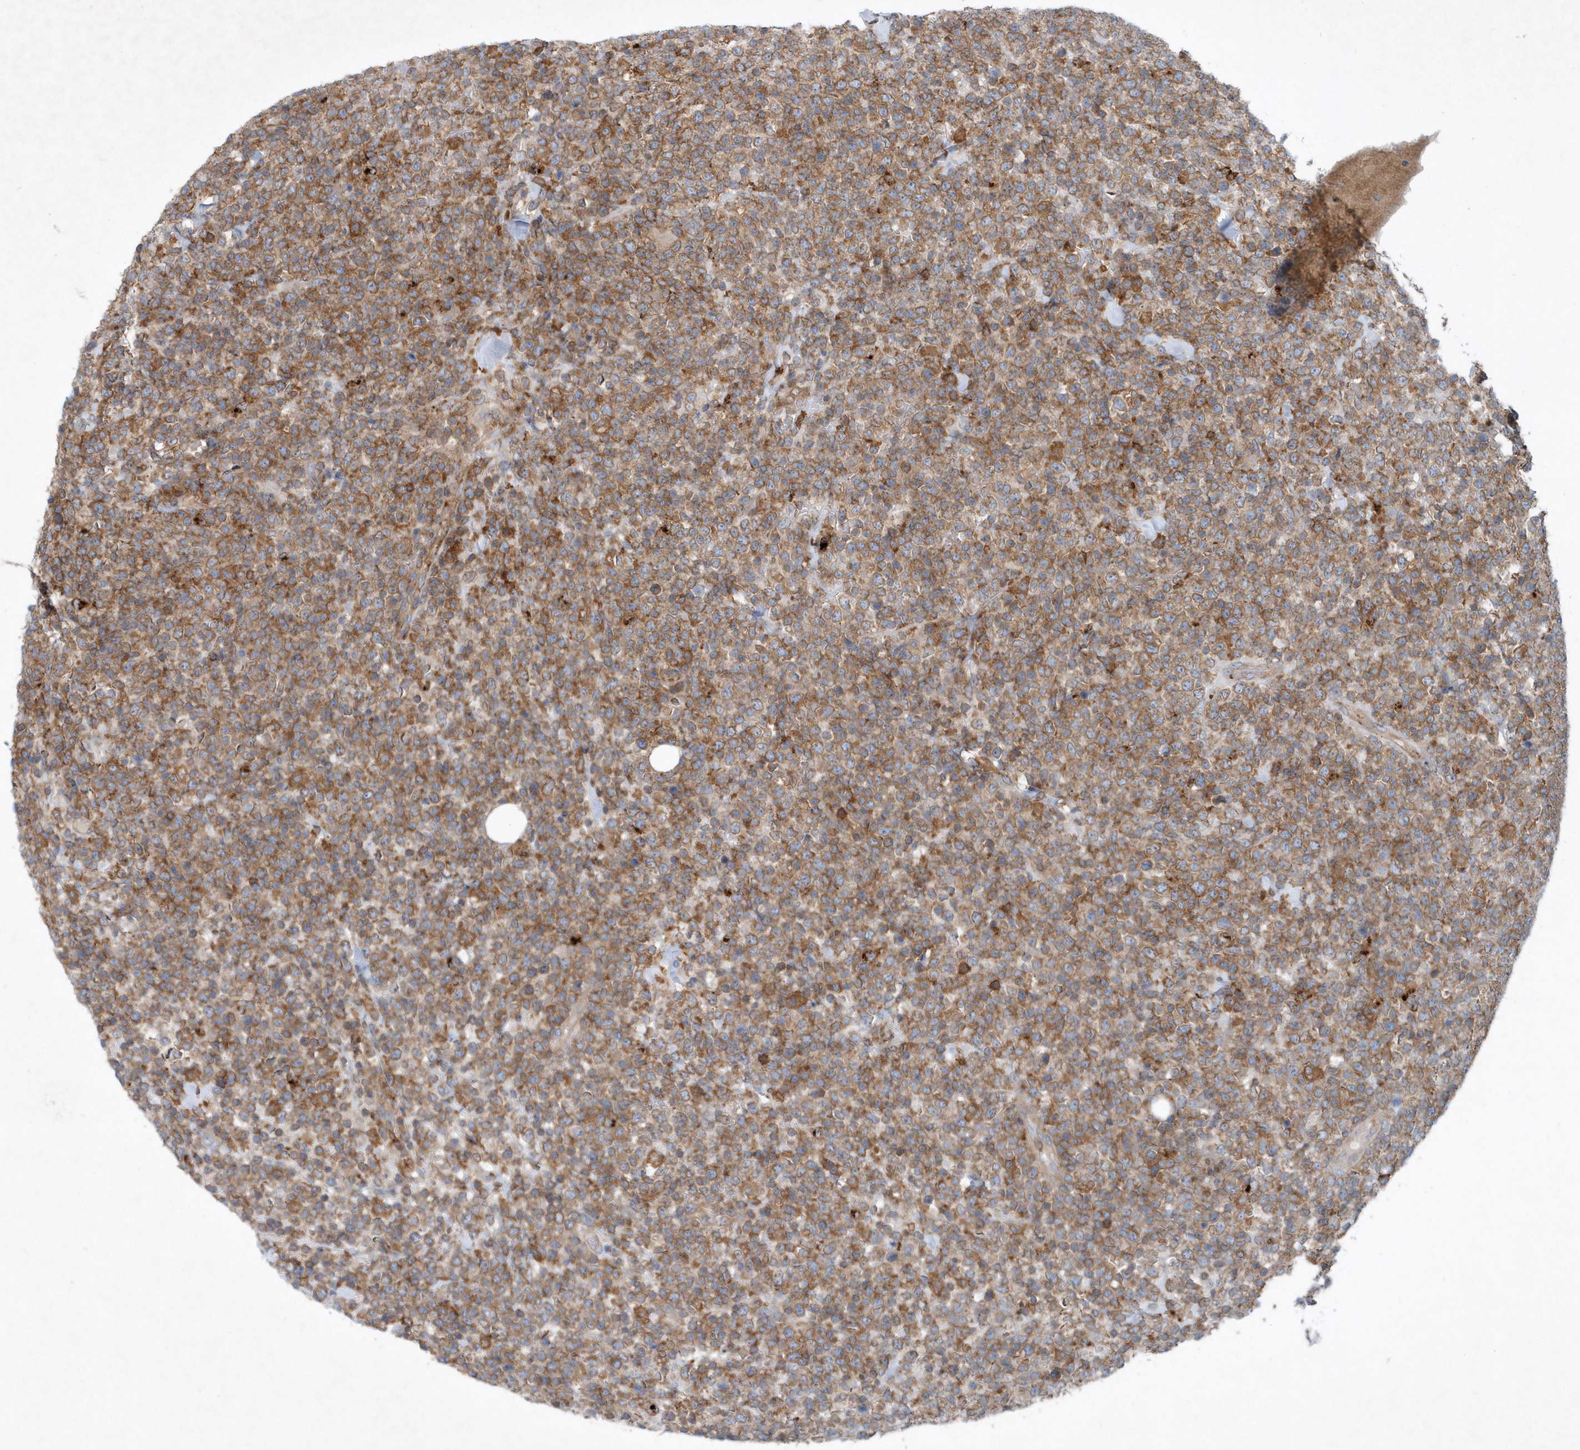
{"staining": {"intensity": "moderate", "quantity": ">75%", "location": "cytoplasmic/membranous"}, "tissue": "lymphoma", "cell_type": "Tumor cells", "image_type": "cancer", "snomed": [{"axis": "morphology", "description": "Malignant lymphoma, non-Hodgkin's type, High grade"}, {"axis": "topography", "description": "Colon"}], "caption": "Lymphoma was stained to show a protein in brown. There is medium levels of moderate cytoplasmic/membranous positivity in about >75% of tumor cells.", "gene": "P2RY10", "patient": {"sex": "female", "age": 53}}